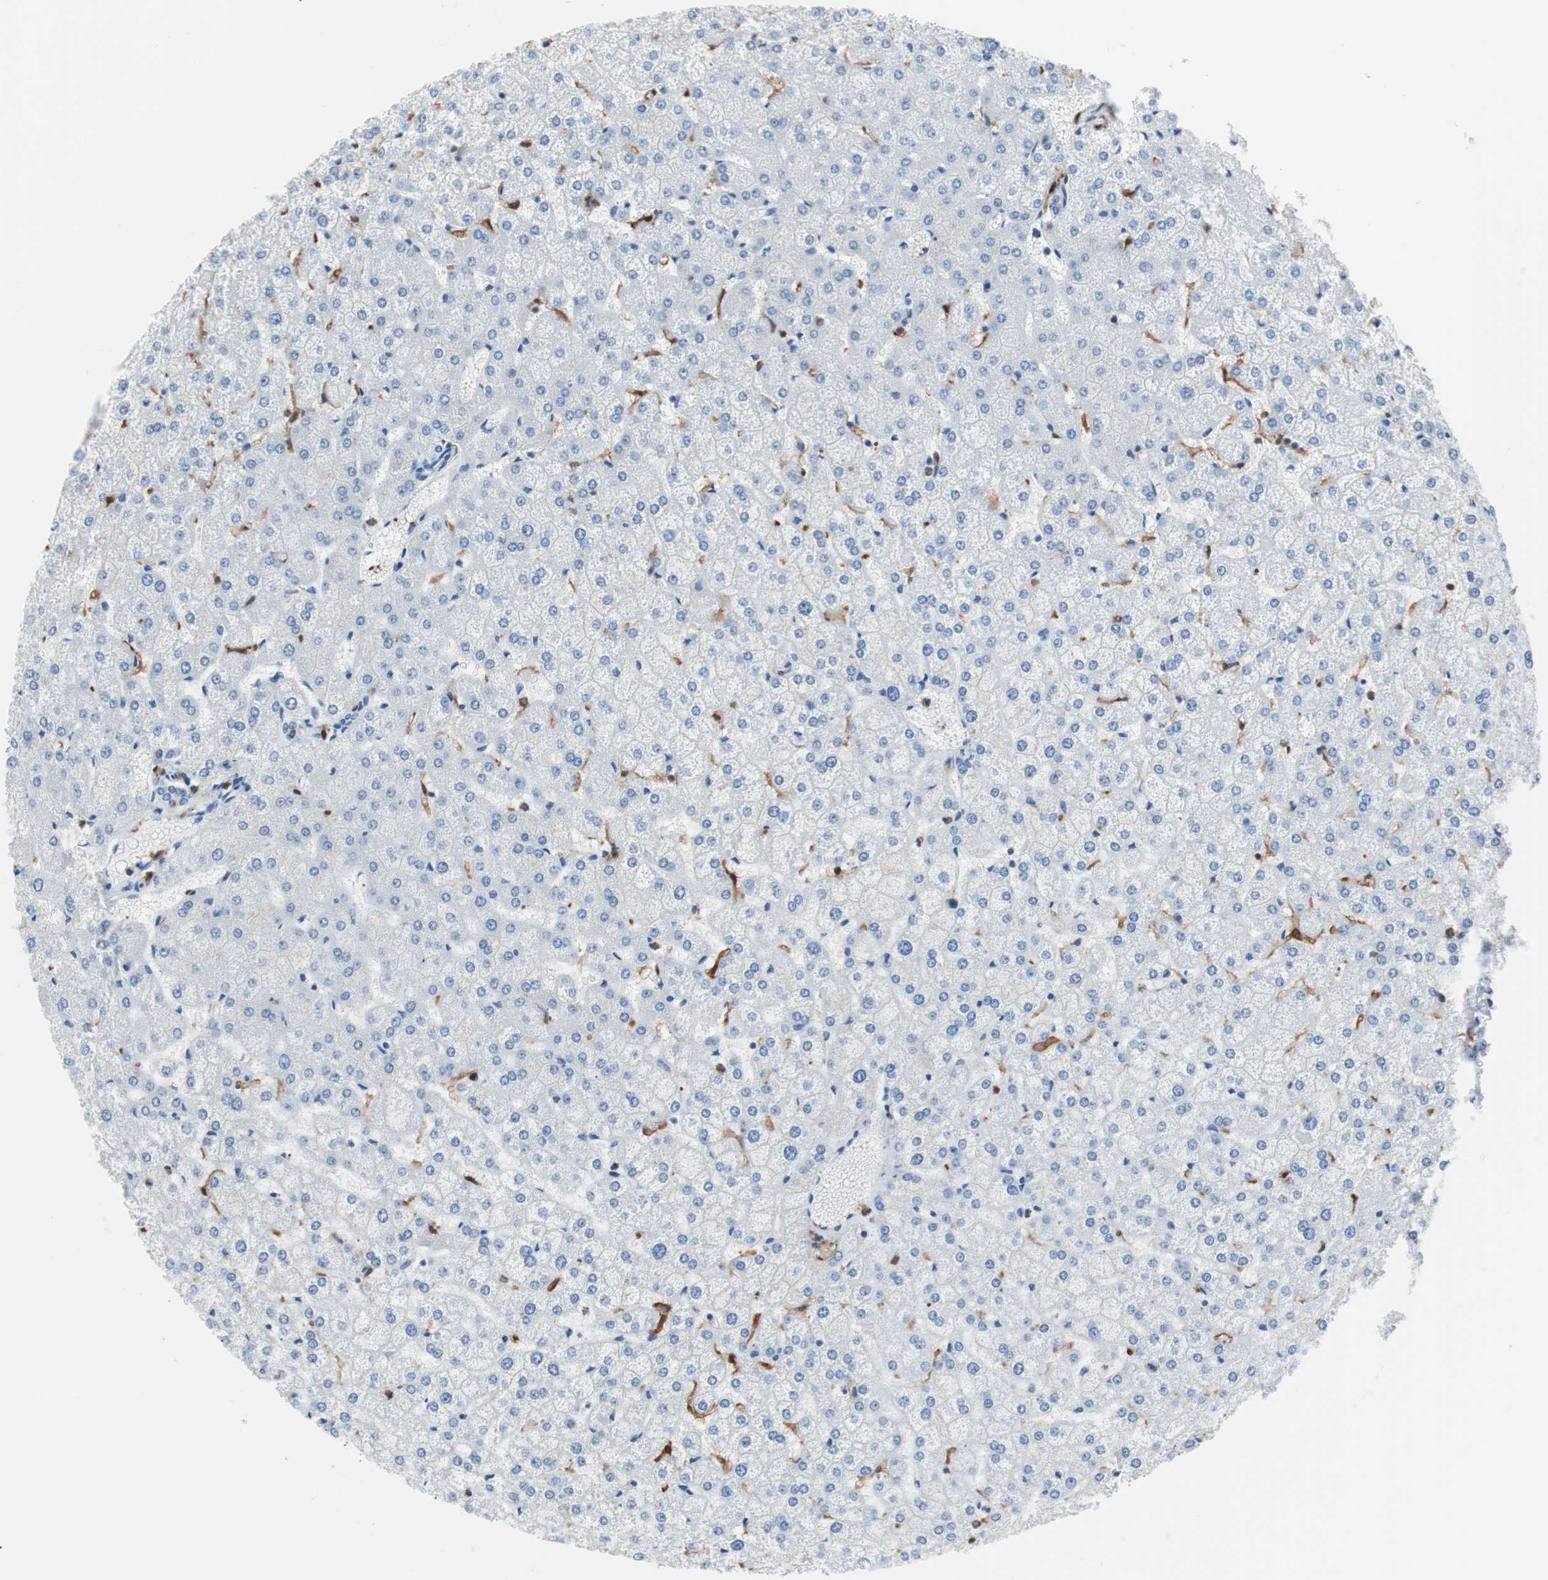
{"staining": {"intensity": "moderate", "quantity": ">75%", "location": "cytoplasmic/membranous"}, "tissue": "liver", "cell_type": "Cholangiocytes", "image_type": "normal", "snomed": [{"axis": "morphology", "description": "Normal tissue, NOS"}, {"axis": "topography", "description": "Liver"}], "caption": "The histopathology image displays a brown stain indicating the presence of a protein in the cytoplasmic/membranous of cholangiocytes in liver. Nuclei are stained in blue.", "gene": "IL18", "patient": {"sex": "female", "age": 32}}